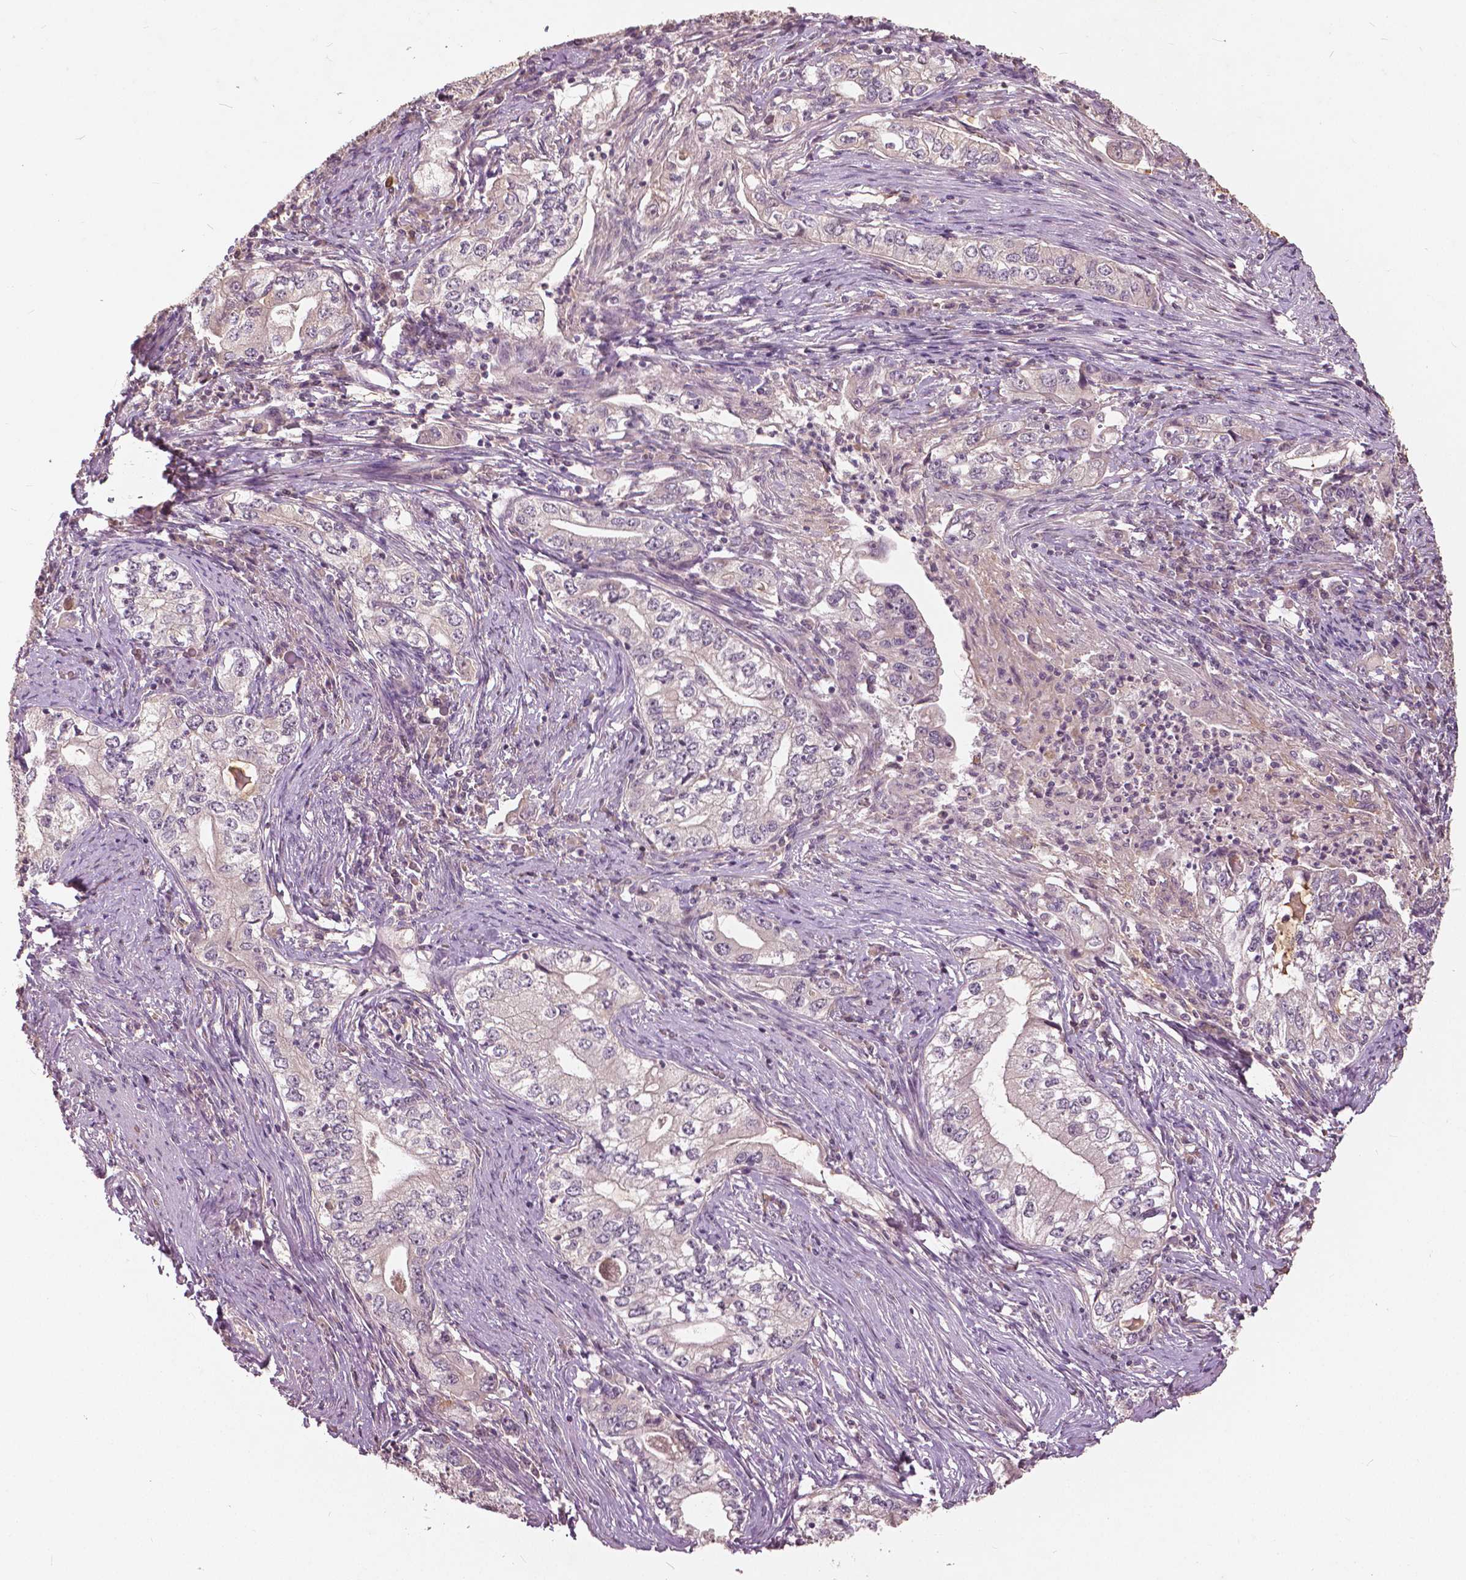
{"staining": {"intensity": "negative", "quantity": "none", "location": "none"}, "tissue": "stomach cancer", "cell_type": "Tumor cells", "image_type": "cancer", "snomed": [{"axis": "morphology", "description": "Adenocarcinoma, NOS"}, {"axis": "topography", "description": "Stomach, lower"}], "caption": "High magnification brightfield microscopy of stomach cancer stained with DAB (3,3'-diaminobenzidine) (brown) and counterstained with hematoxylin (blue): tumor cells show no significant expression. (Stains: DAB immunohistochemistry (IHC) with hematoxylin counter stain, Microscopy: brightfield microscopy at high magnification).", "gene": "ANGPTL4", "patient": {"sex": "female", "age": 72}}